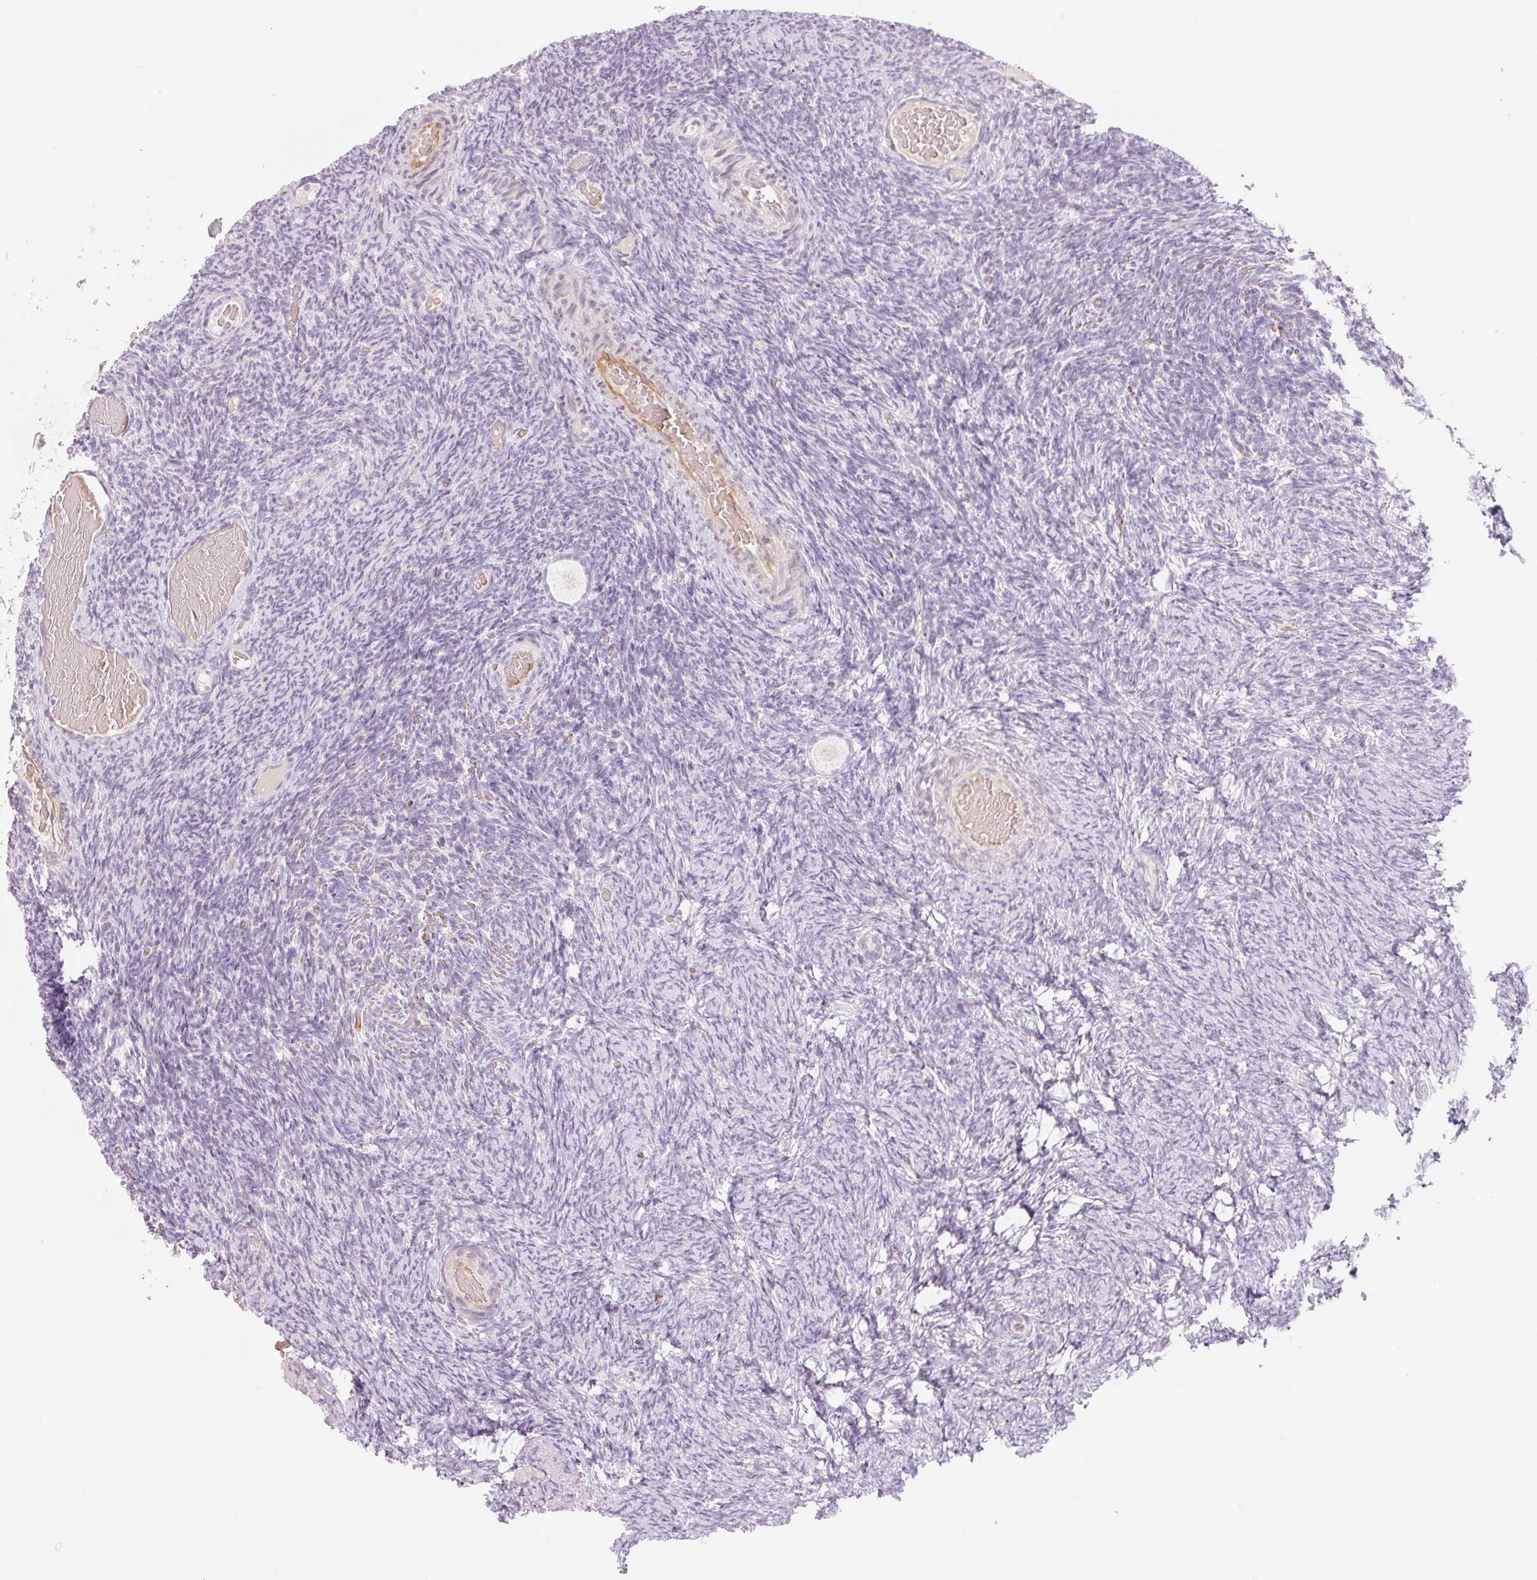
{"staining": {"intensity": "negative", "quantity": "none", "location": "none"}, "tissue": "ovary", "cell_type": "Follicle cells", "image_type": "normal", "snomed": [{"axis": "morphology", "description": "Normal tissue, NOS"}, {"axis": "topography", "description": "Ovary"}], "caption": "Unremarkable ovary was stained to show a protein in brown. There is no significant positivity in follicle cells.", "gene": "TAF1L", "patient": {"sex": "female", "age": 34}}